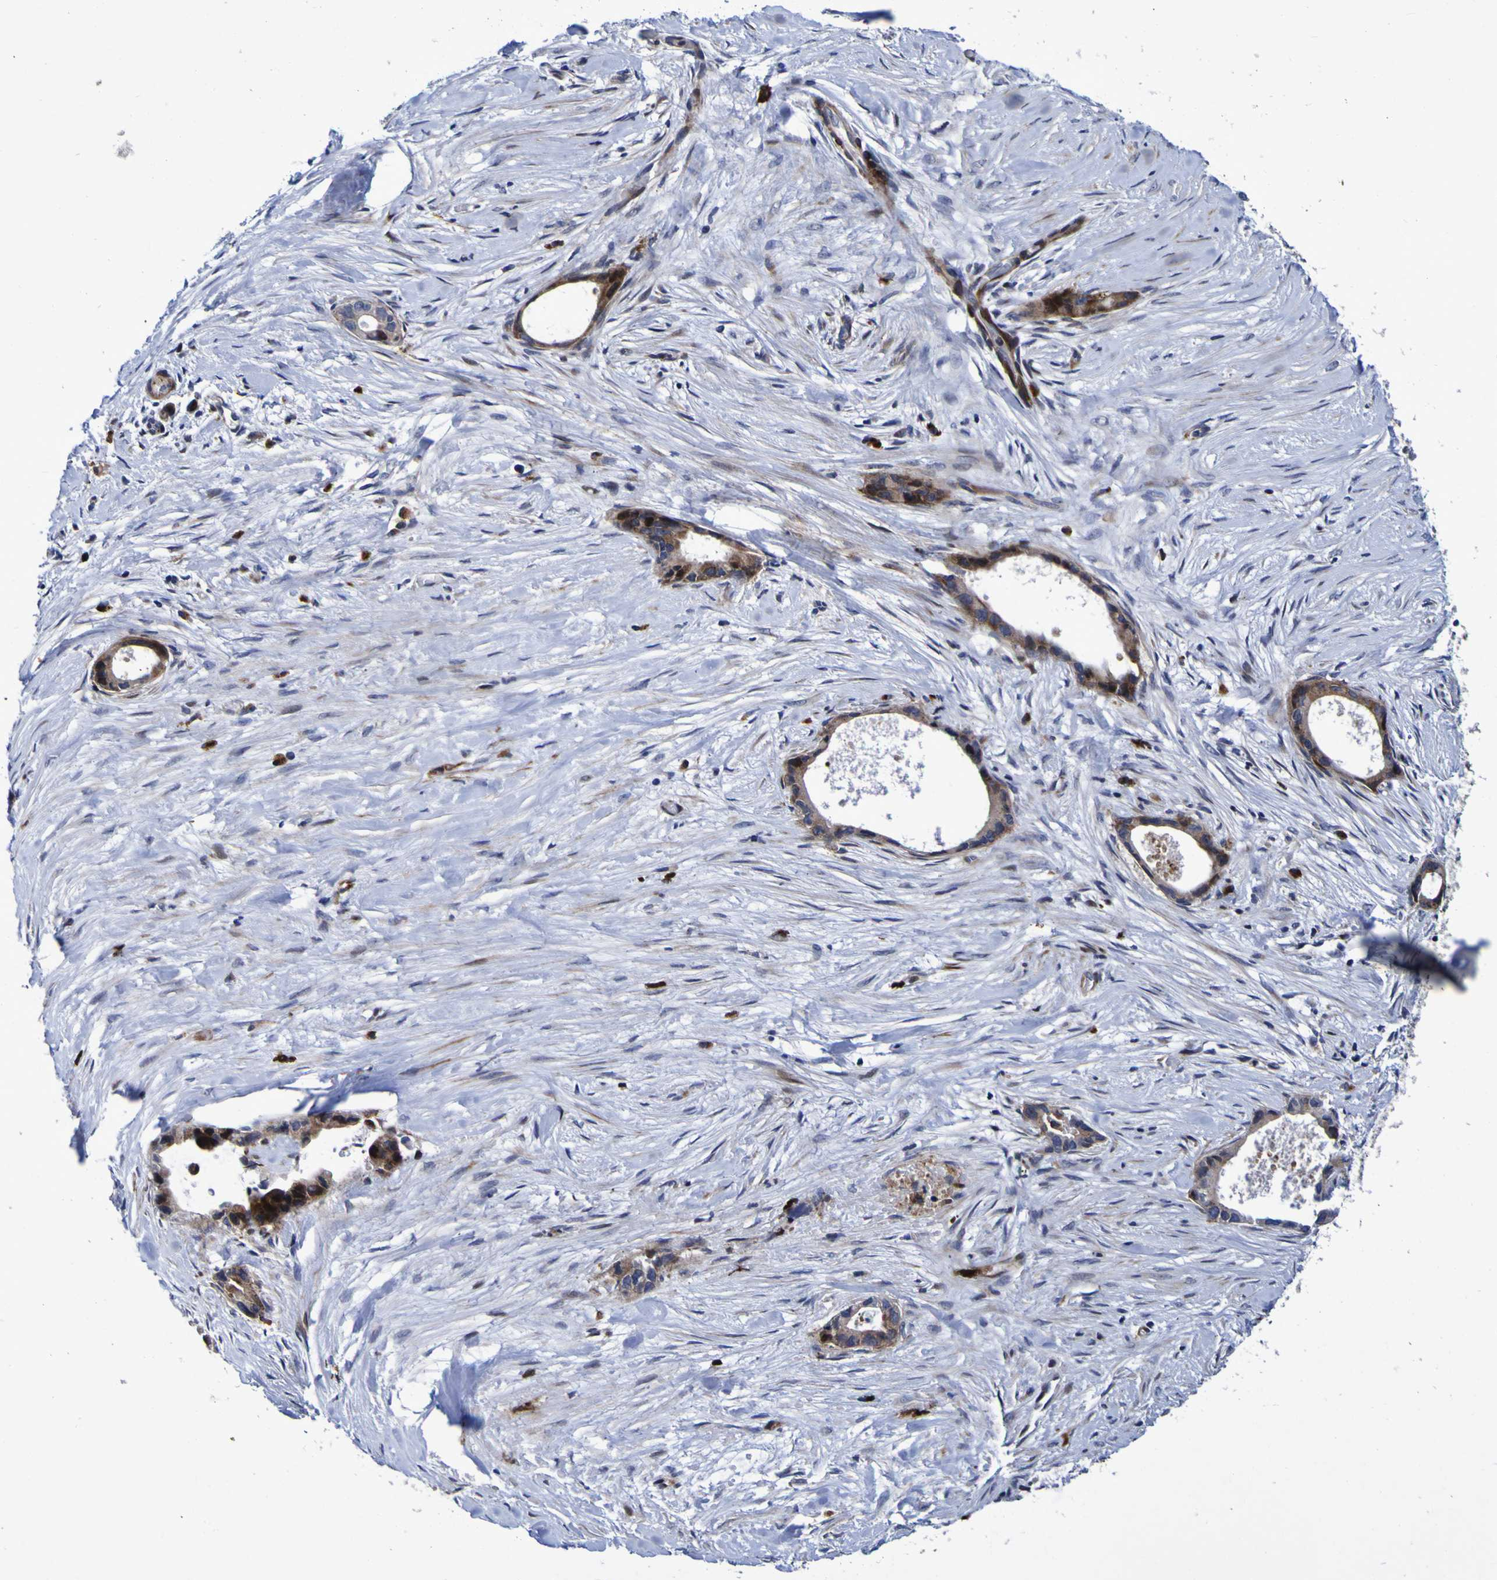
{"staining": {"intensity": "moderate", "quantity": ">75%", "location": "cytoplasmic/membranous"}, "tissue": "liver cancer", "cell_type": "Tumor cells", "image_type": "cancer", "snomed": [{"axis": "morphology", "description": "Cholangiocarcinoma"}, {"axis": "topography", "description": "Liver"}], "caption": "Immunohistochemical staining of liver cancer demonstrates moderate cytoplasmic/membranous protein expression in about >75% of tumor cells.", "gene": "MGLL", "patient": {"sex": "female", "age": 55}}